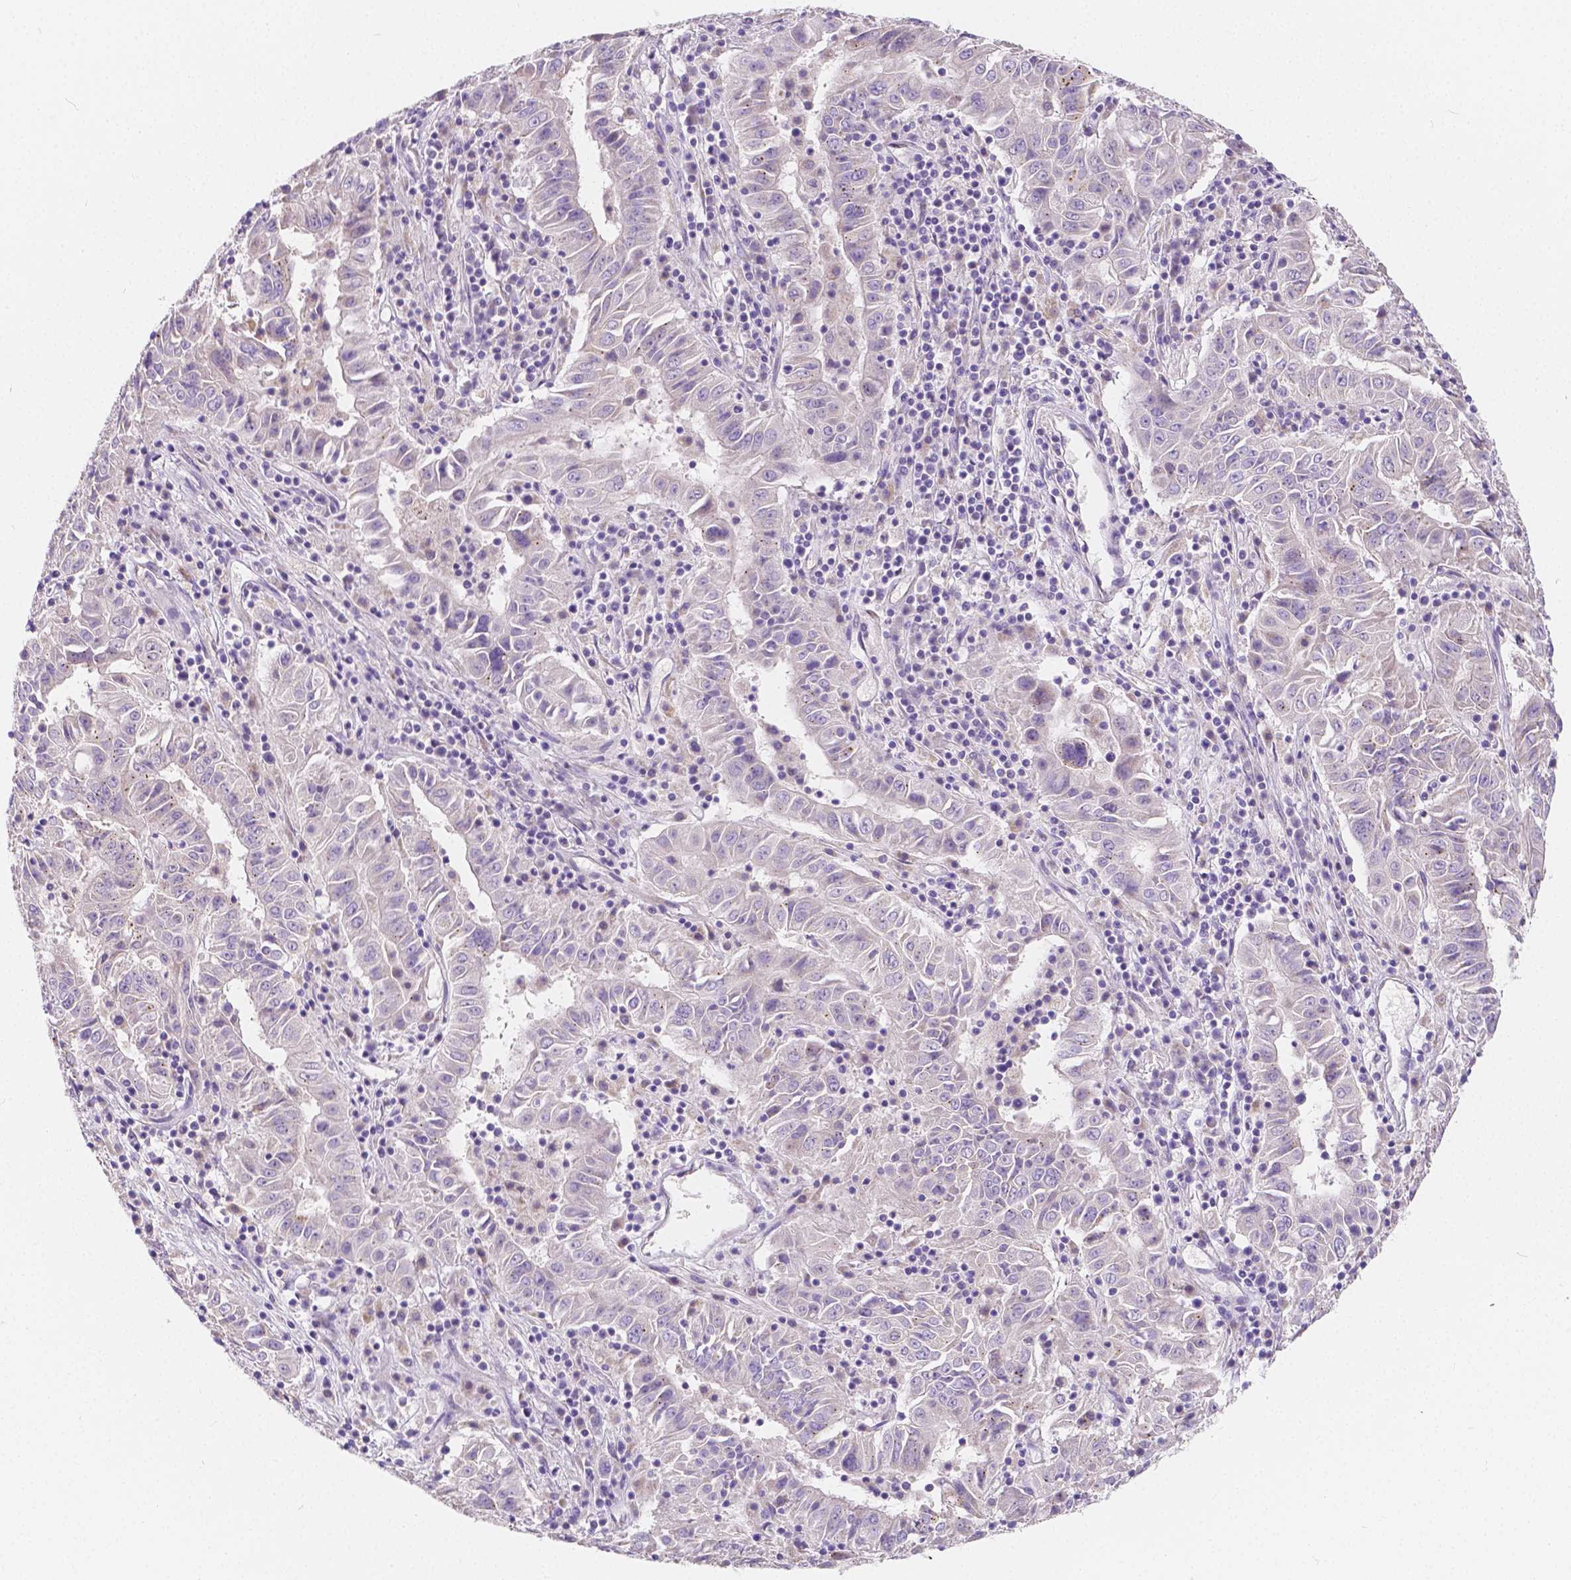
{"staining": {"intensity": "negative", "quantity": "none", "location": "none"}, "tissue": "pancreatic cancer", "cell_type": "Tumor cells", "image_type": "cancer", "snomed": [{"axis": "morphology", "description": "Adenocarcinoma, NOS"}, {"axis": "topography", "description": "Pancreas"}], "caption": "The image exhibits no staining of tumor cells in pancreatic cancer (adenocarcinoma).", "gene": "RNF186", "patient": {"sex": "male", "age": 63}}